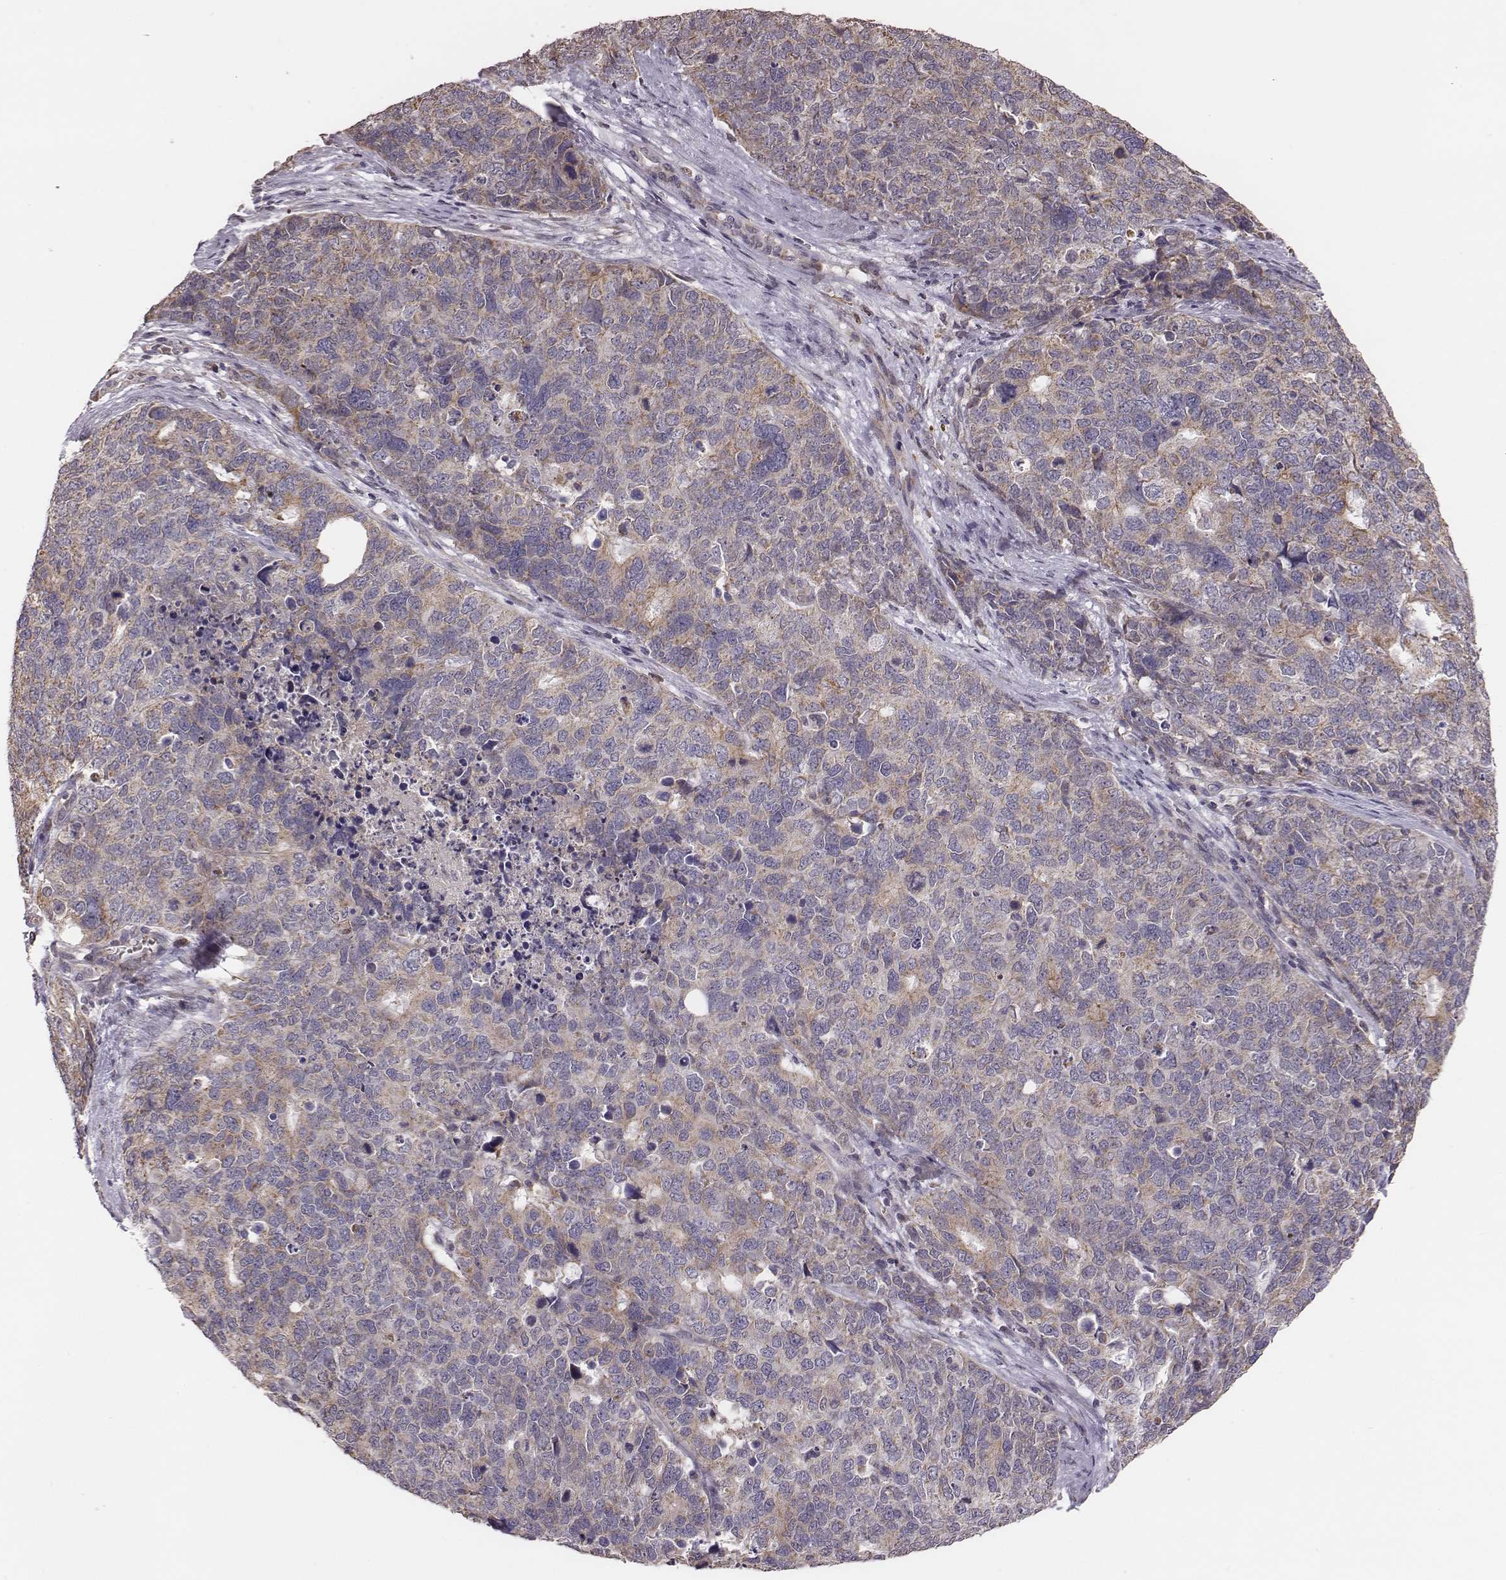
{"staining": {"intensity": "weak", "quantity": "<25%", "location": "cytoplasmic/membranous"}, "tissue": "cervical cancer", "cell_type": "Tumor cells", "image_type": "cancer", "snomed": [{"axis": "morphology", "description": "Squamous cell carcinoma, NOS"}, {"axis": "topography", "description": "Cervix"}], "caption": "Cervical squamous cell carcinoma was stained to show a protein in brown. There is no significant staining in tumor cells. (DAB immunohistochemistry with hematoxylin counter stain).", "gene": "HAVCR1", "patient": {"sex": "female", "age": 63}}